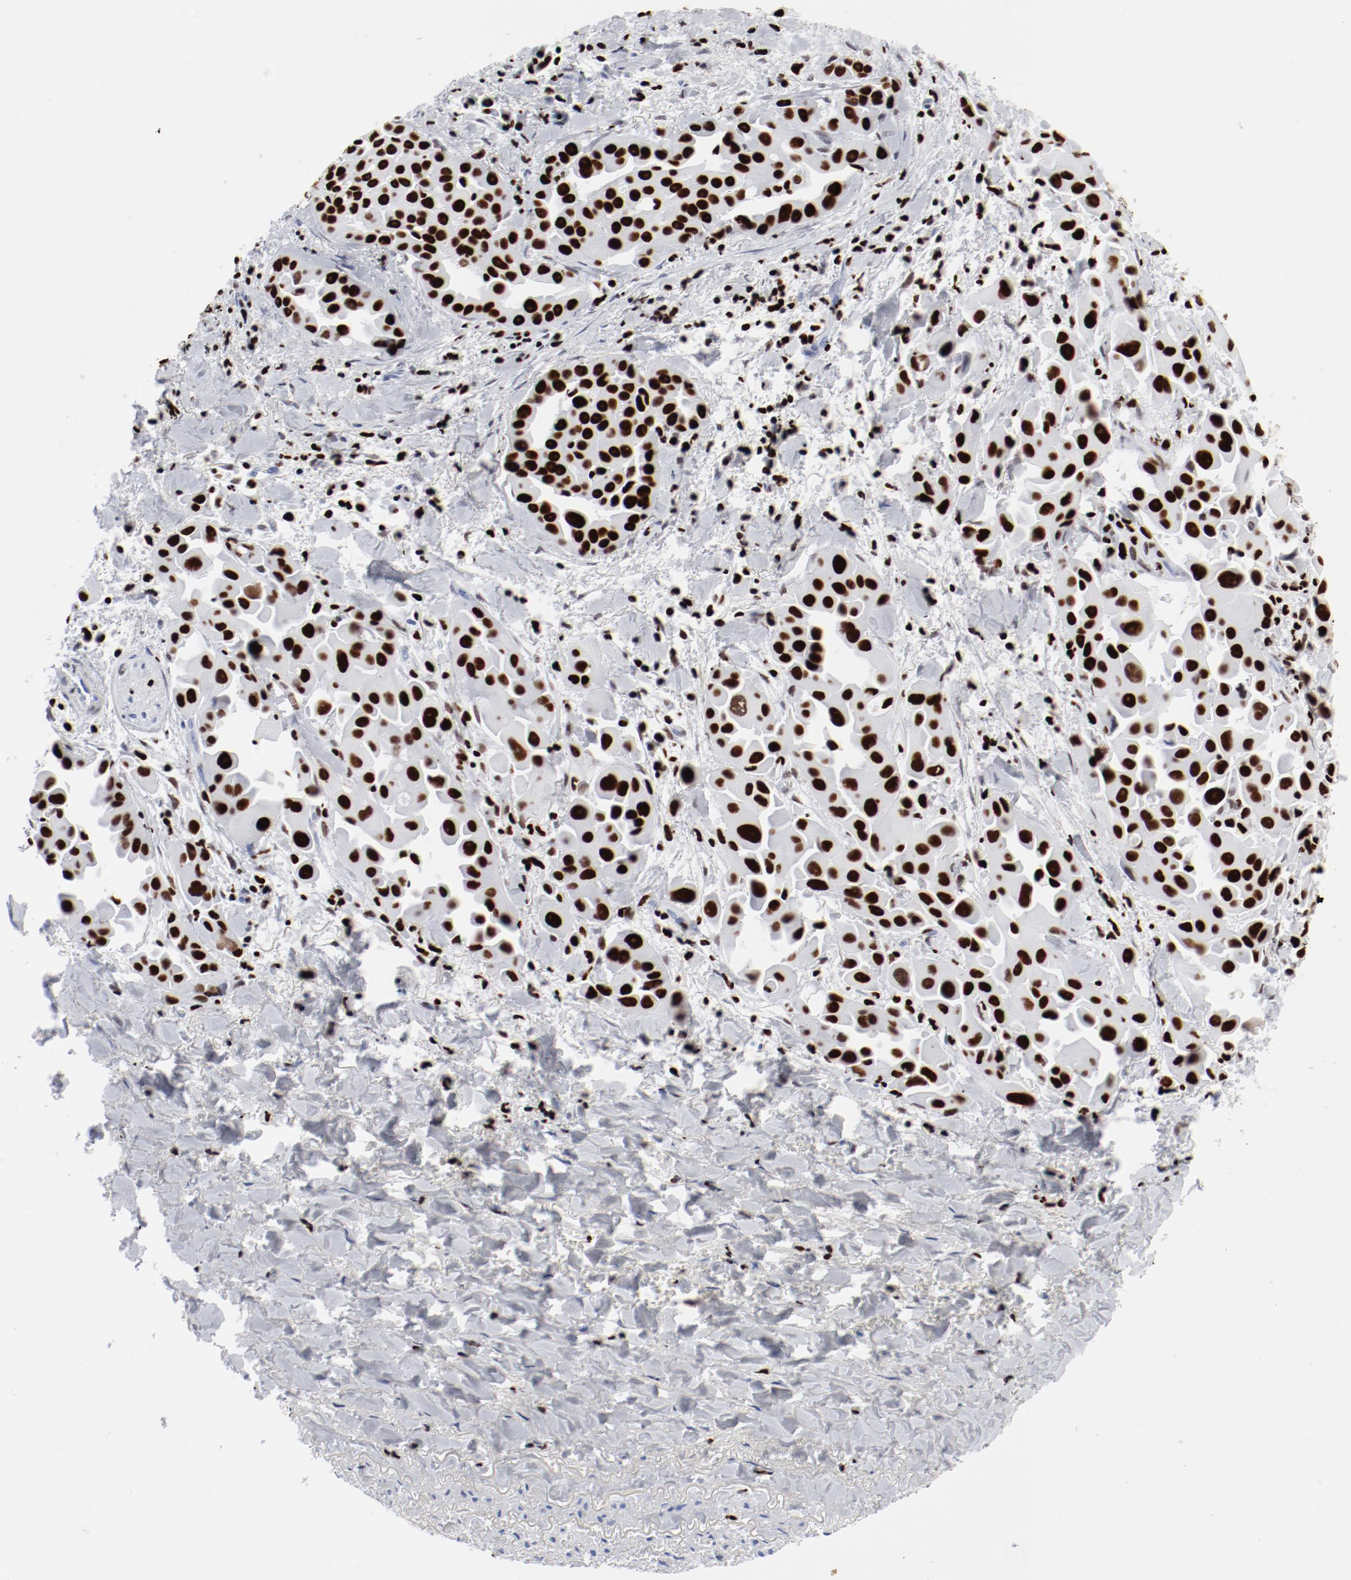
{"staining": {"intensity": "strong", "quantity": ">75%", "location": "nuclear"}, "tissue": "lung cancer", "cell_type": "Tumor cells", "image_type": "cancer", "snomed": [{"axis": "morphology", "description": "Normal tissue, NOS"}, {"axis": "morphology", "description": "Adenocarcinoma, NOS"}, {"axis": "topography", "description": "Bronchus"}], "caption": "This histopathology image reveals immunohistochemistry (IHC) staining of human lung adenocarcinoma, with high strong nuclear positivity in approximately >75% of tumor cells.", "gene": "SMARCC2", "patient": {"sex": "male", "age": 68}}